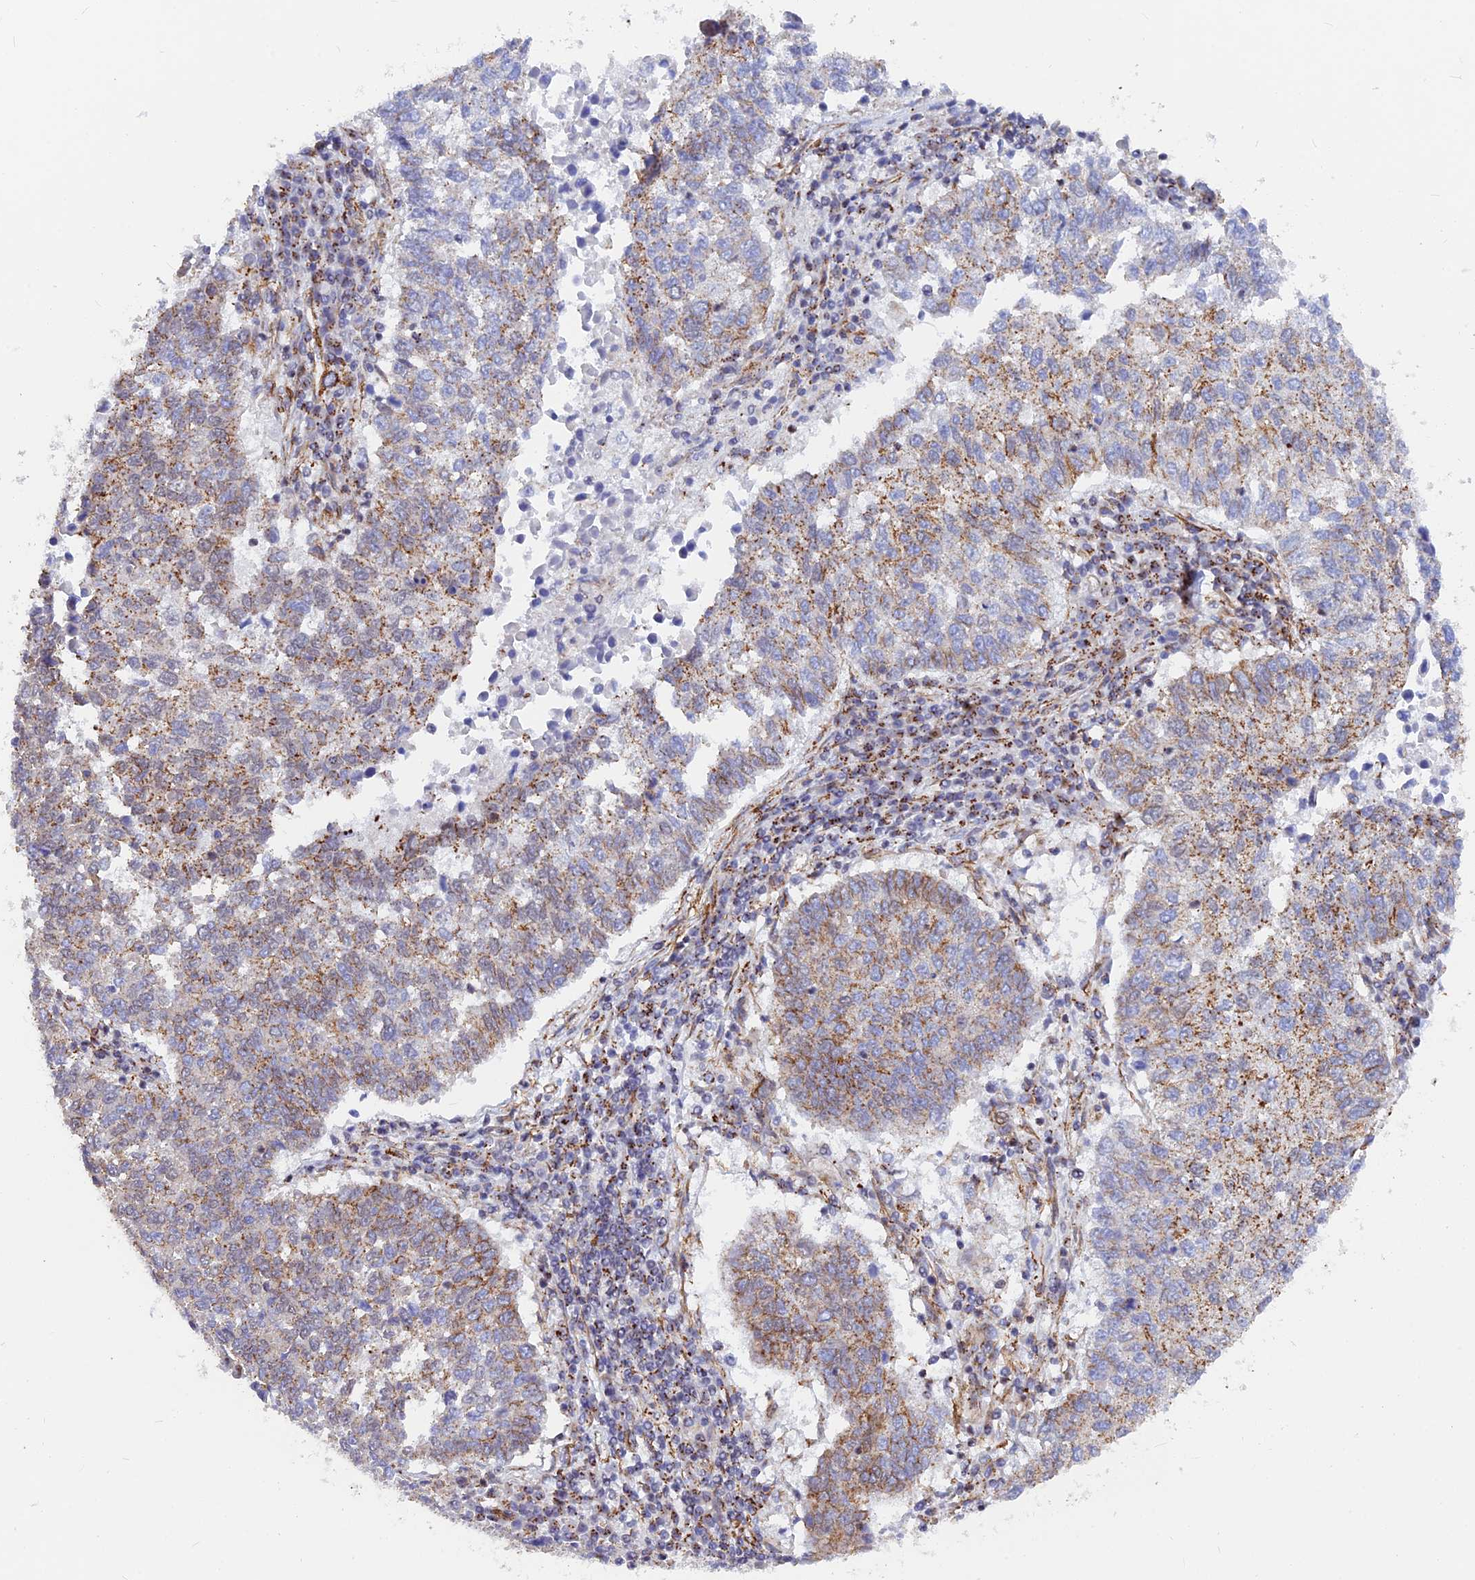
{"staining": {"intensity": "moderate", "quantity": "25%-75%", "location": "cytoplasmic/membranous"}, "tissue": "lung cancer", "cell_type": "Tumor cells", "image_type": "cancer", "snomed": [{"axis": "morphology", "description": "Squamous cell carcinoma, NOS"}, {"axis": "topography", "description": "Lung"}], "caption": "Moderate cytoplasmic/membranous staining for a protein is seen in approximately 25%-75% of tumor cells of lung squamous cell carcinoma using immunohistochemistry.", "gene": "VSTM2L", "patient": {"sex": "male", "age": 73}}